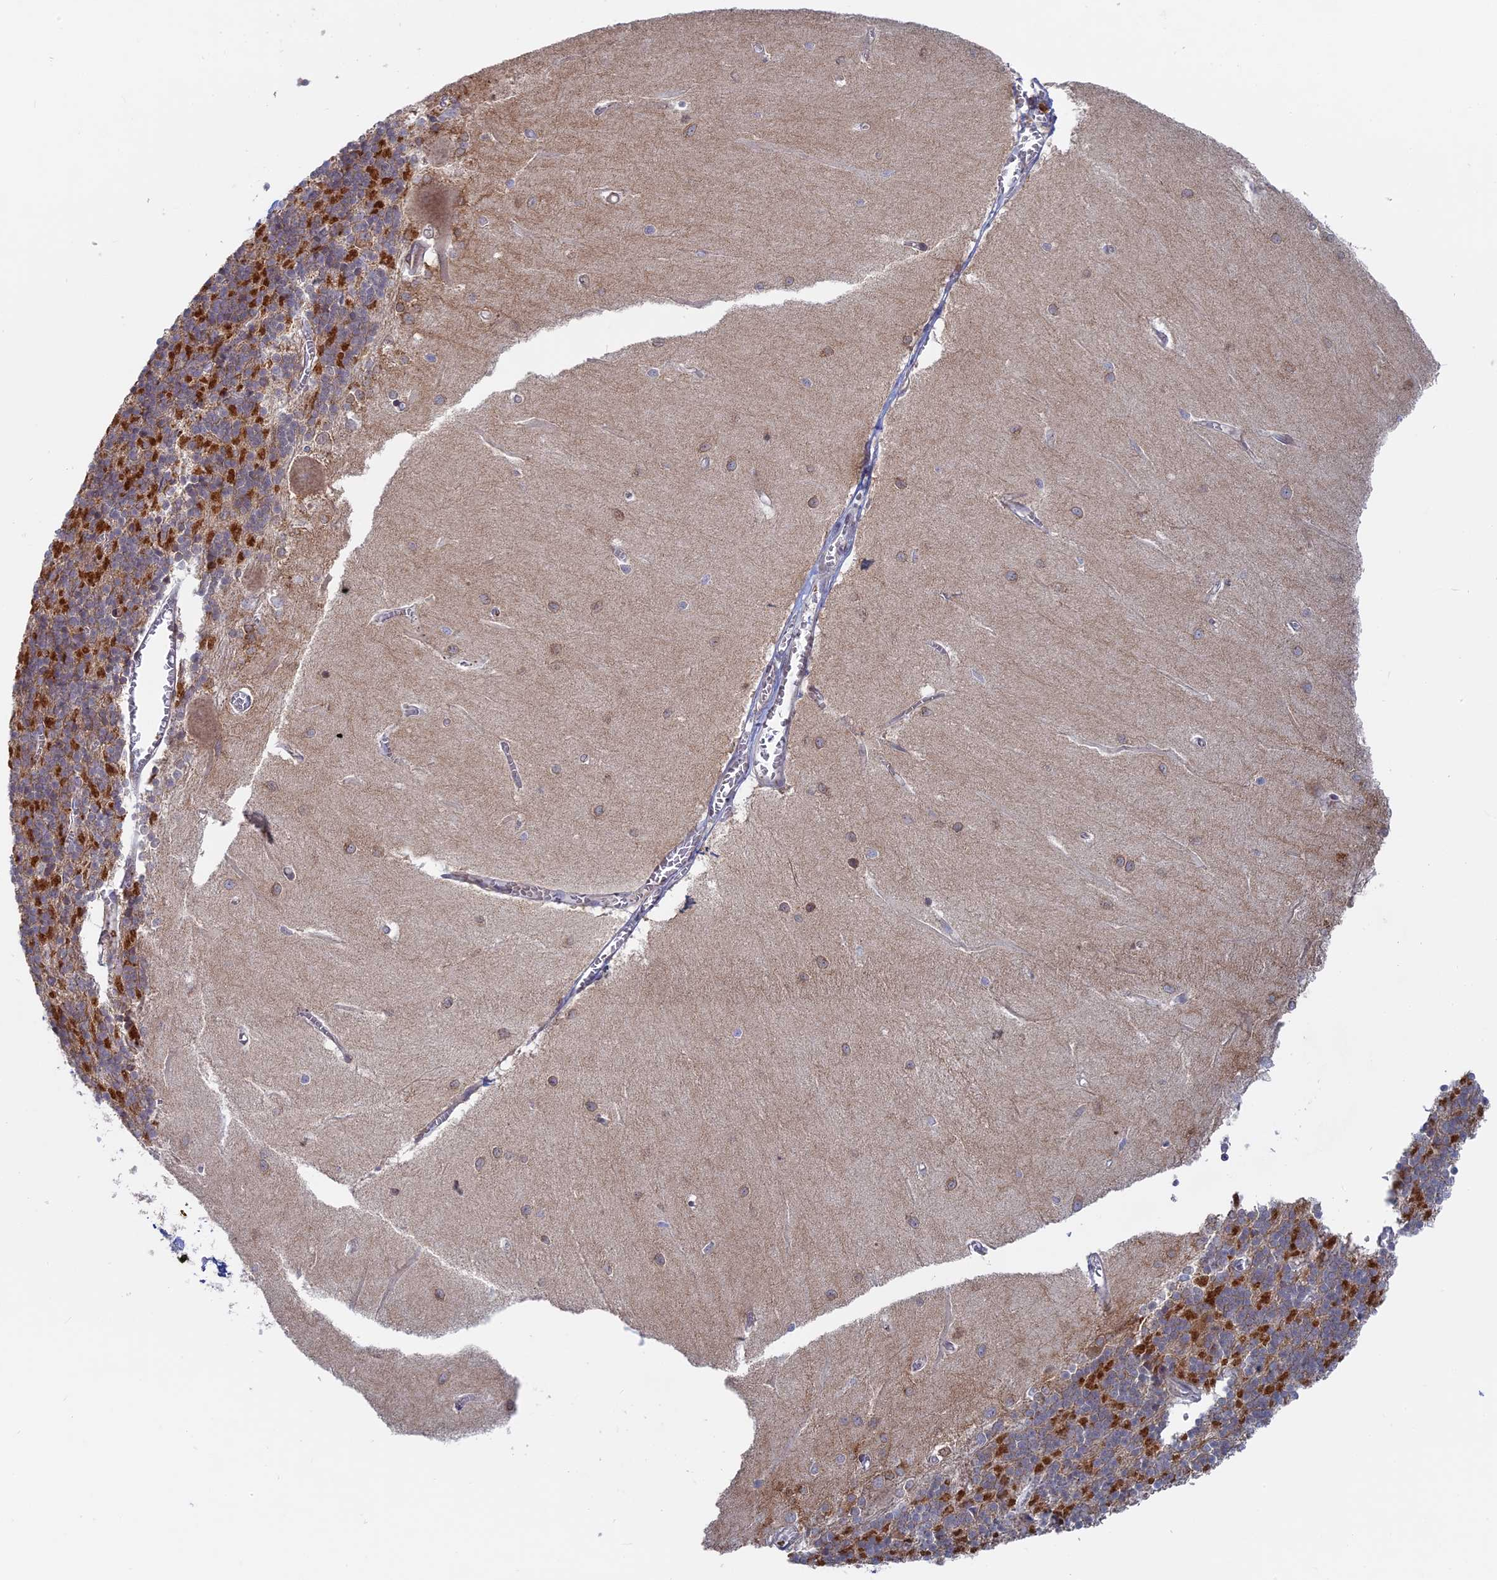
{"staining": {"intensity": "moderate", "quantity": "25%-75%", "location": "cytoplasmic/membranous"}, "tissue": "cerebellum", "cell_type": "Cells in granular layer", "image_type": "normal", "snomed": [{"axis": "morphology", "description": "Normal tissue, NOS"}, {"axis": "topography", "description": "Cerebellum"}], "caption": "The immunohistochemical stain shows moderate cytoplasmic/membranous positivity in cells in granular layer of unremarkable cerebellum.", "gene": "TBC1D30", "patient": {"sex": "male", "age": 37}}